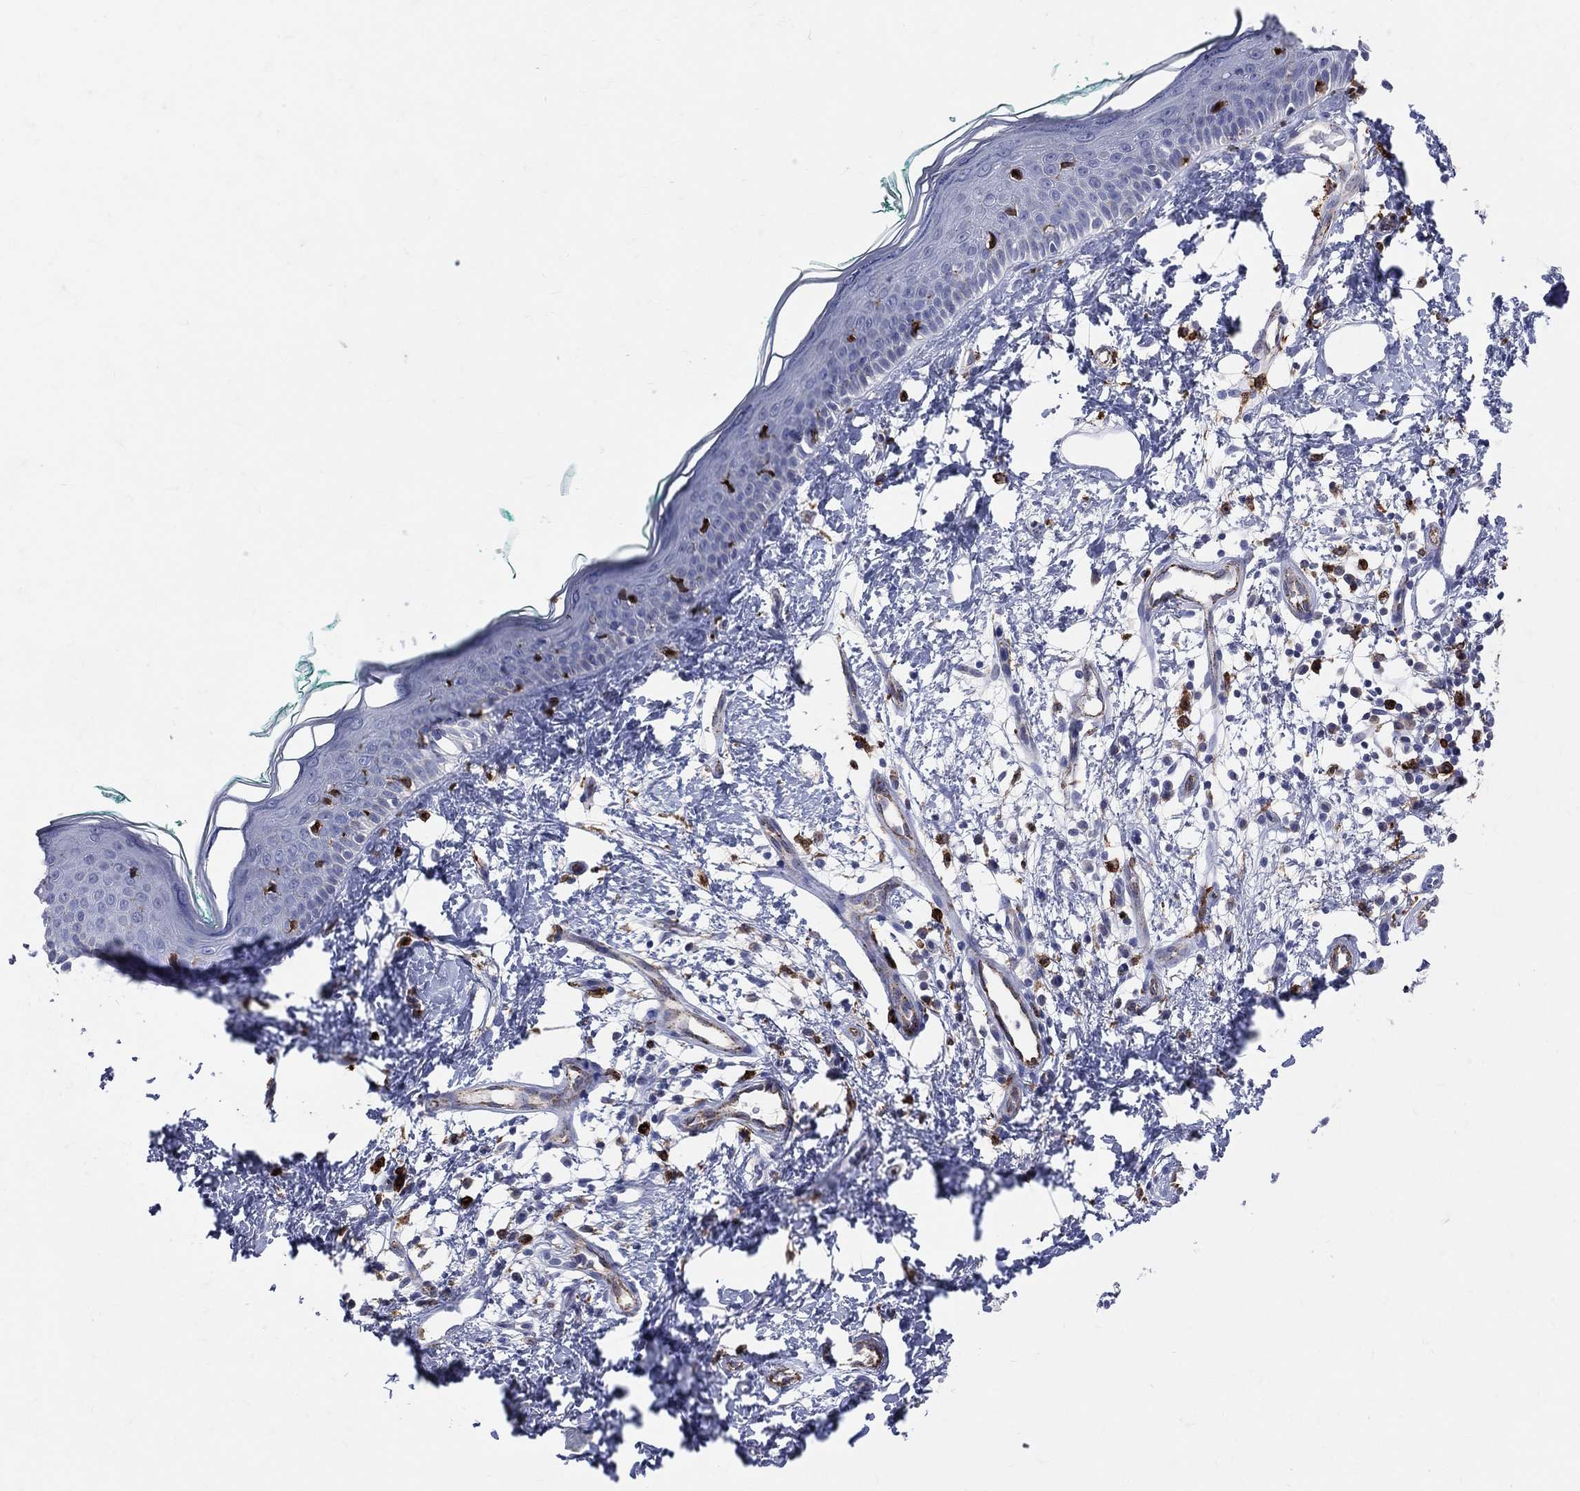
{"staining": {"intensity": "negative", "quantity": "none", "location": "none"}, "tissue": "skin", "cell_type": "Fibroblasts", "image_type": "normal", "snomed": [{"axis": "morphology", "description": "Normal tissue, NOS"}, {"axis": "morphology", "description": "Basal cell carcinoma"}, {"axis": "topography", "description": "Skin"}], "caption": "DAB immunohistochemical staining of unremarkable human skin displays no significant staining in fibroblasts.", "gene": "CD74", "patient": {"sex": "male", "age": 33}}